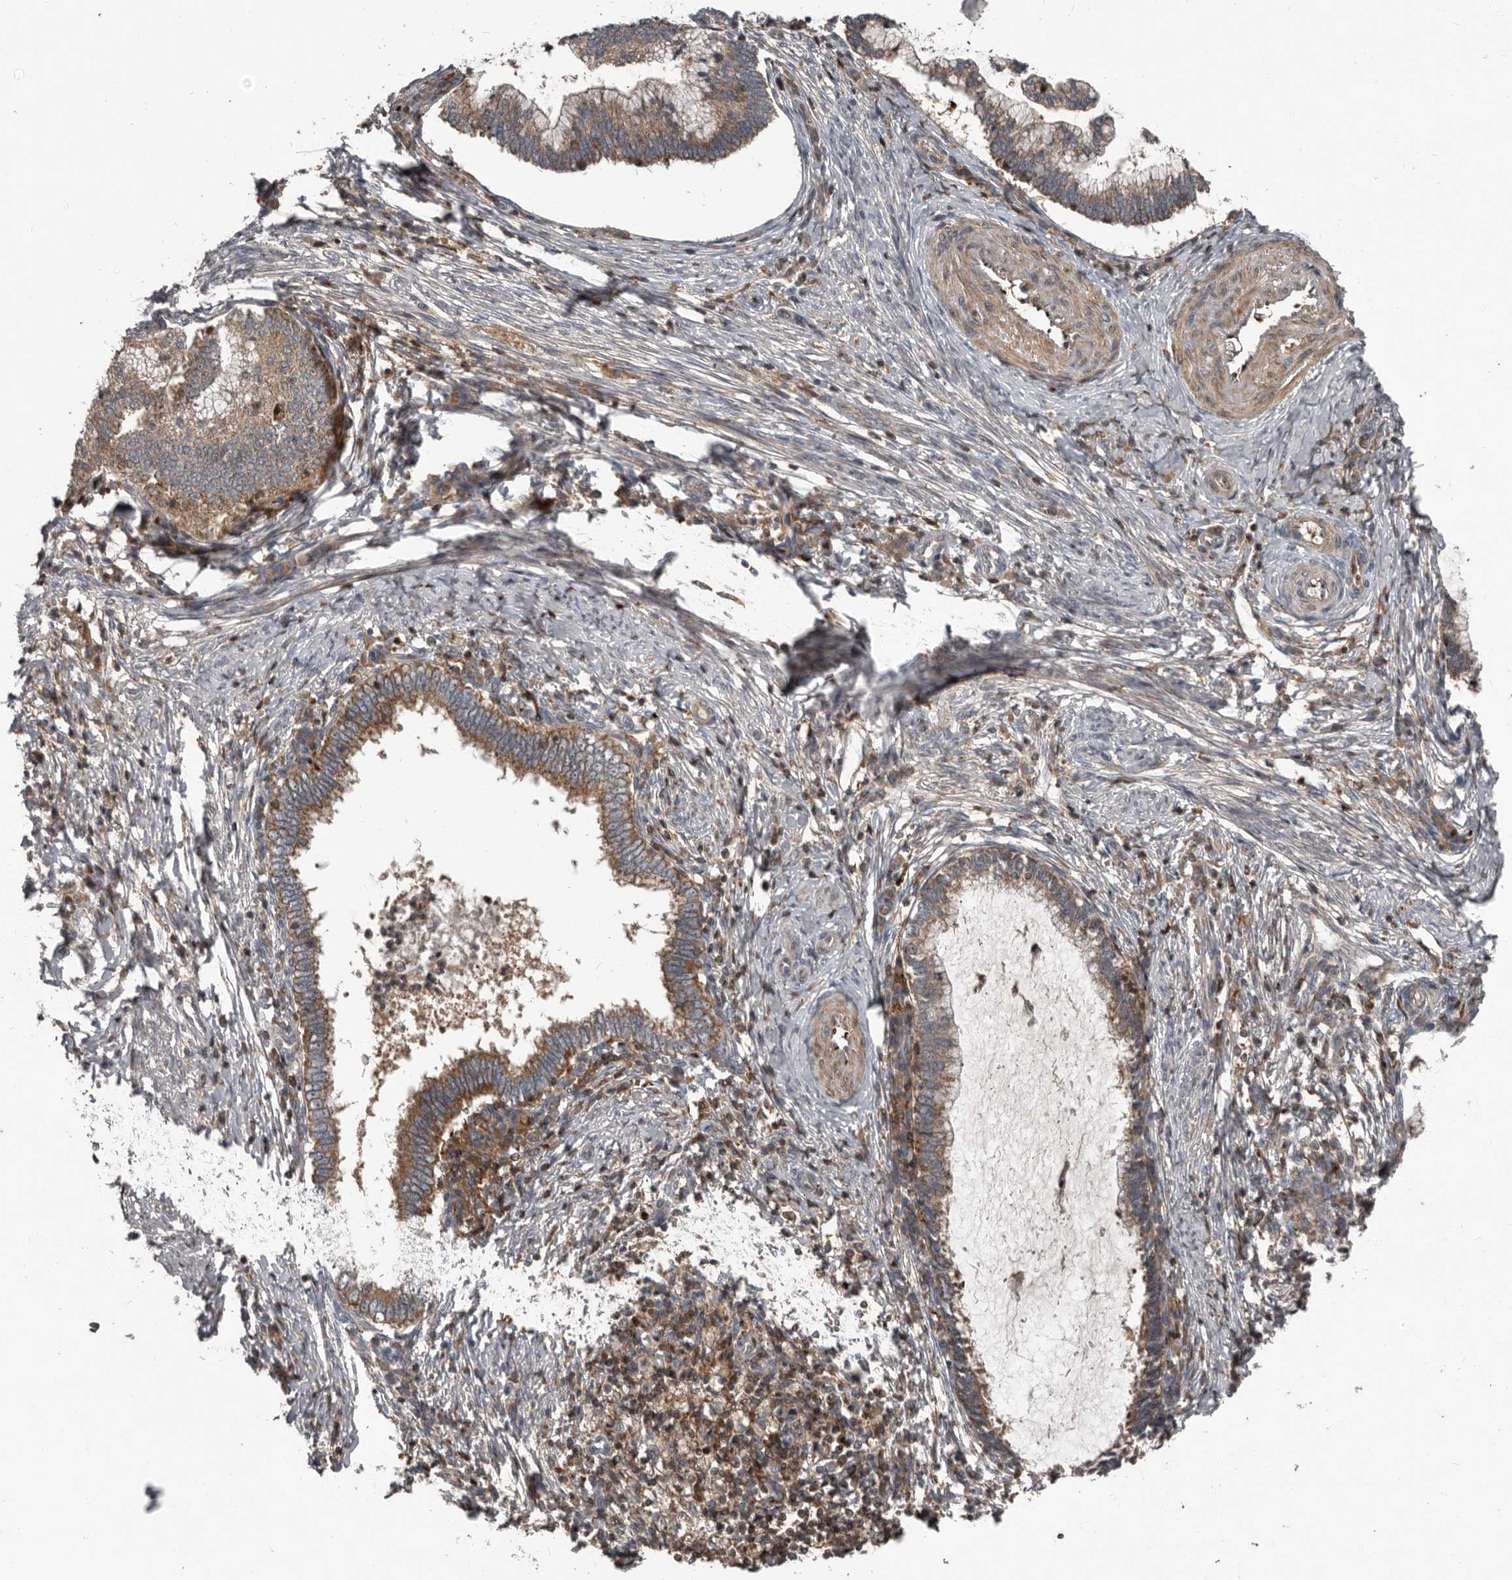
{"staining": {"intensity": "moderate", "quantity": ">75%", "location": "cytoplasmic/membranous"}, "tissue": "cervical cancer", "cell_type": "Tumor cells", "image_type": "cancer", "snomed": [{"axis": "morphology", "description": "Adenocarcinoma, NOS"}, {"axis": "topography", "description": "Cervix"}], "caption": "High-power microscopy captured an IHC micrograph of adenocarcinoma (cervical), revealing moderate cytoplasmic/membranous expression in approximately >75% of tumor cells.", "gene": "FBXO31", "patient": {"sex": "female", "age": 36}}